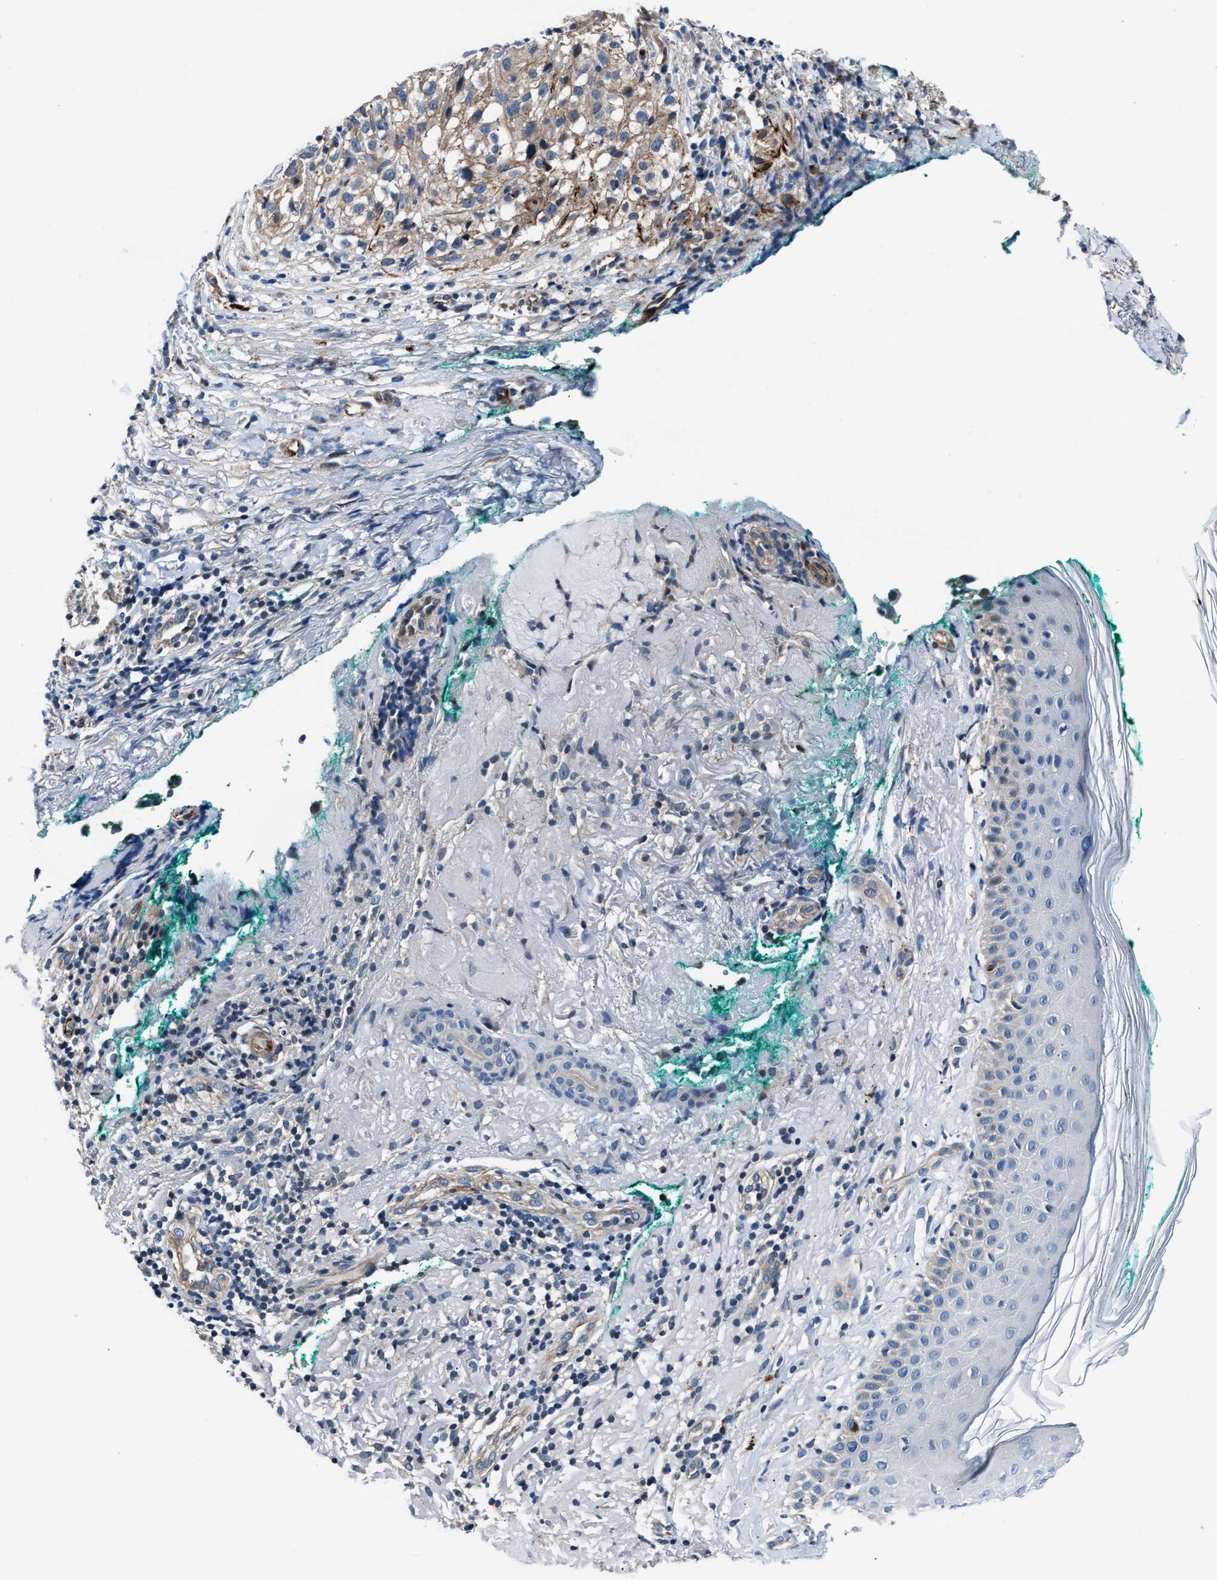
{"staining": {"intensity": "weak", "quantity": "<25%", "location": "cytoplasmic/membranous"}, "tissue": "melanoma", "cell_type": "Tumor cells", "image_type": "cancer", "snomed": [{"axis": "morphology", "description": "Necrosis, NOS"}, {"axis": "morphology", "description": "Malignant melanoma, NOS"}, {"axis": "topography", "description": "Skin"}], "caption": "Tumor cells are negative for brown protein staining in malignant melanoma. (Stains: DAB IHC with hematoxylin counter stain, Microscopy: brightfield microscopy at high magnification).", "gene": "MPDZ", "patient": {"sex": "female", "age": 87}}